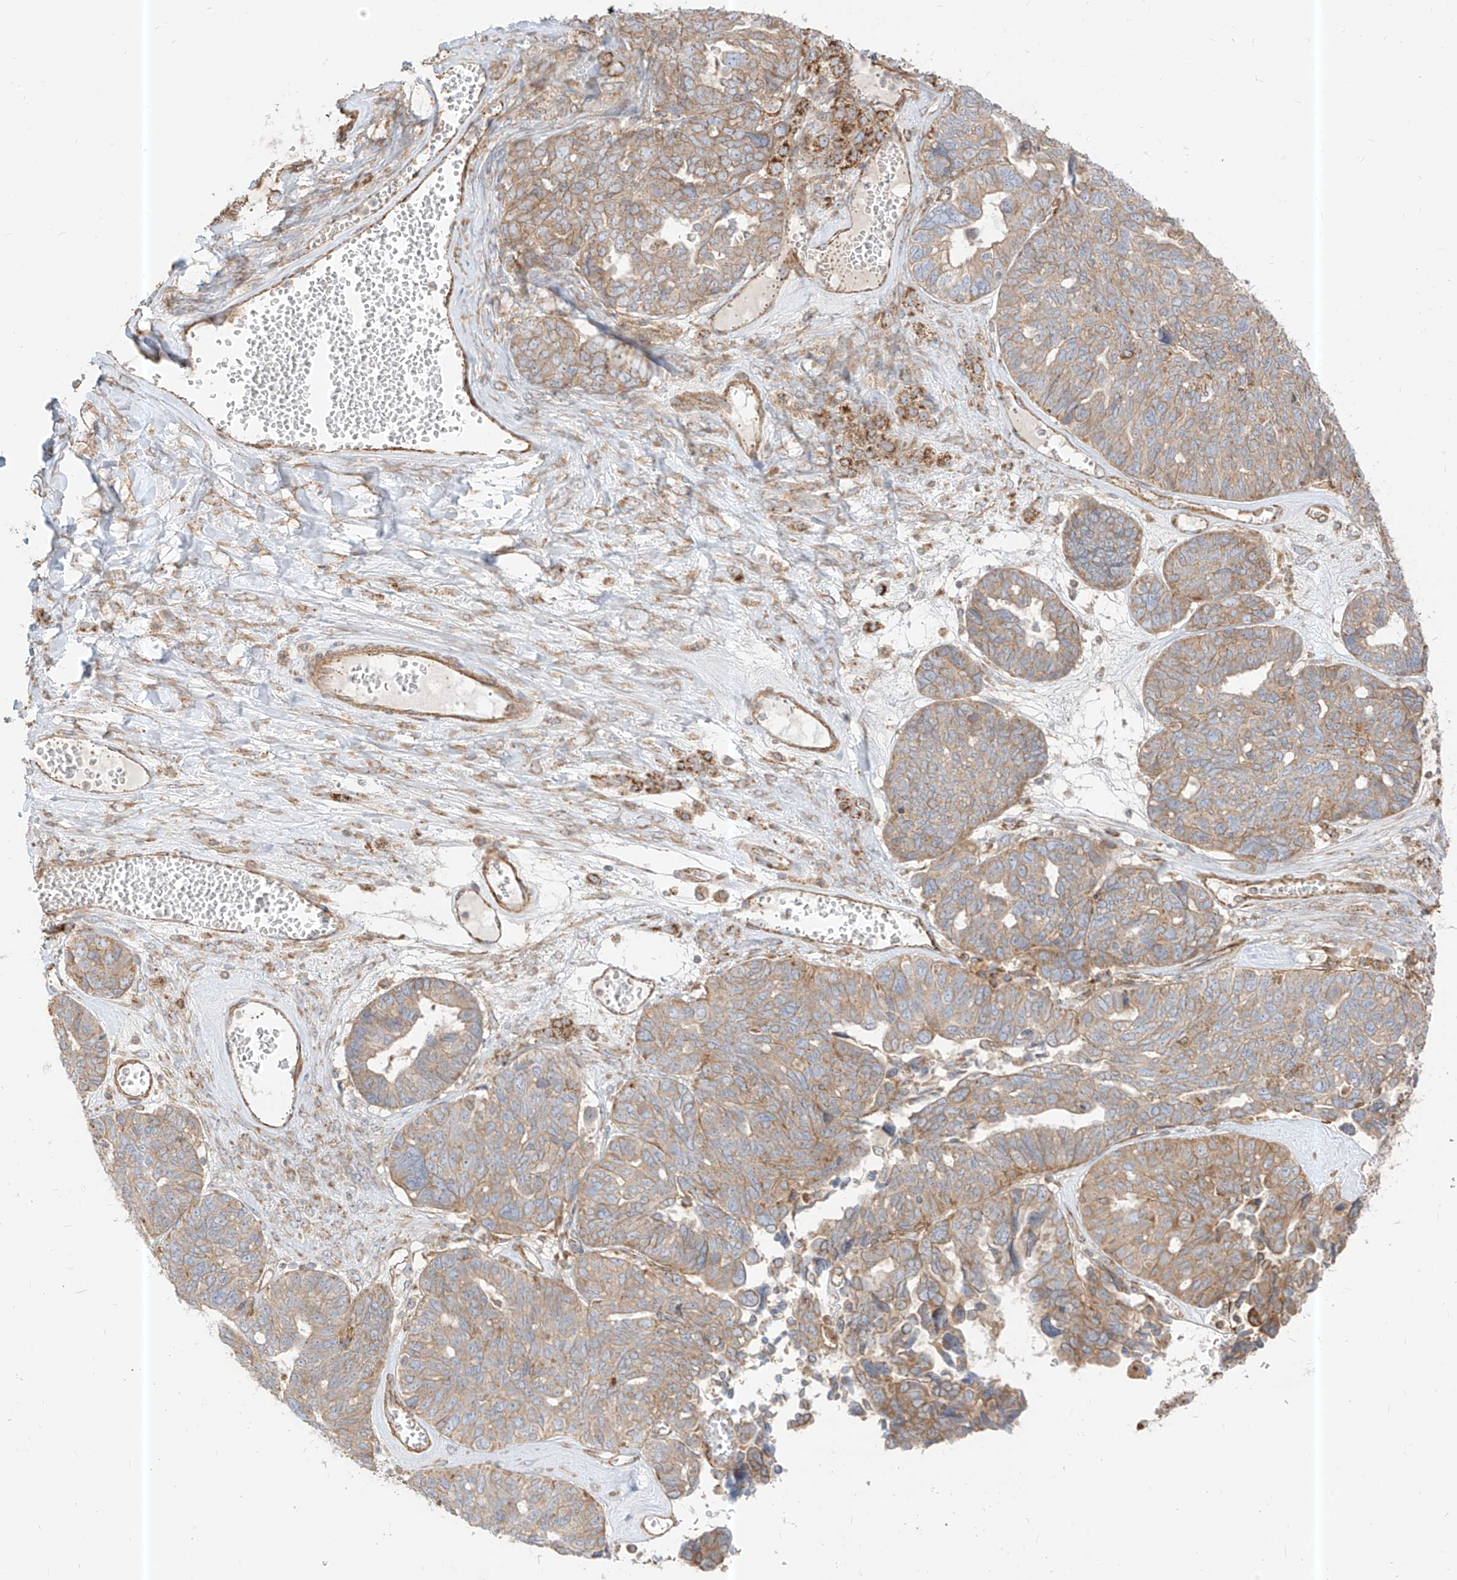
{"staining": {"intensity": "weak", "quantity": "25%-75%", "location": "cytoplasmic/membranous"}, "tissue": "ovarian cancer", "cell_type": "Tumor cells", "image_type": "cancer", "snomed": [{"axis": "morphology", "description": "Cystadenocarcinoma, serous, NOS"}, {"axis": "topography", "description": "Ovary"}], "caption": "Human ovarian cancer (serous cystadenocarcinoma) stained with a protein marker displays weak staining in tumor cells.", "gene": "PLCL1", "patient": {"sex": "female", "age": 79}}